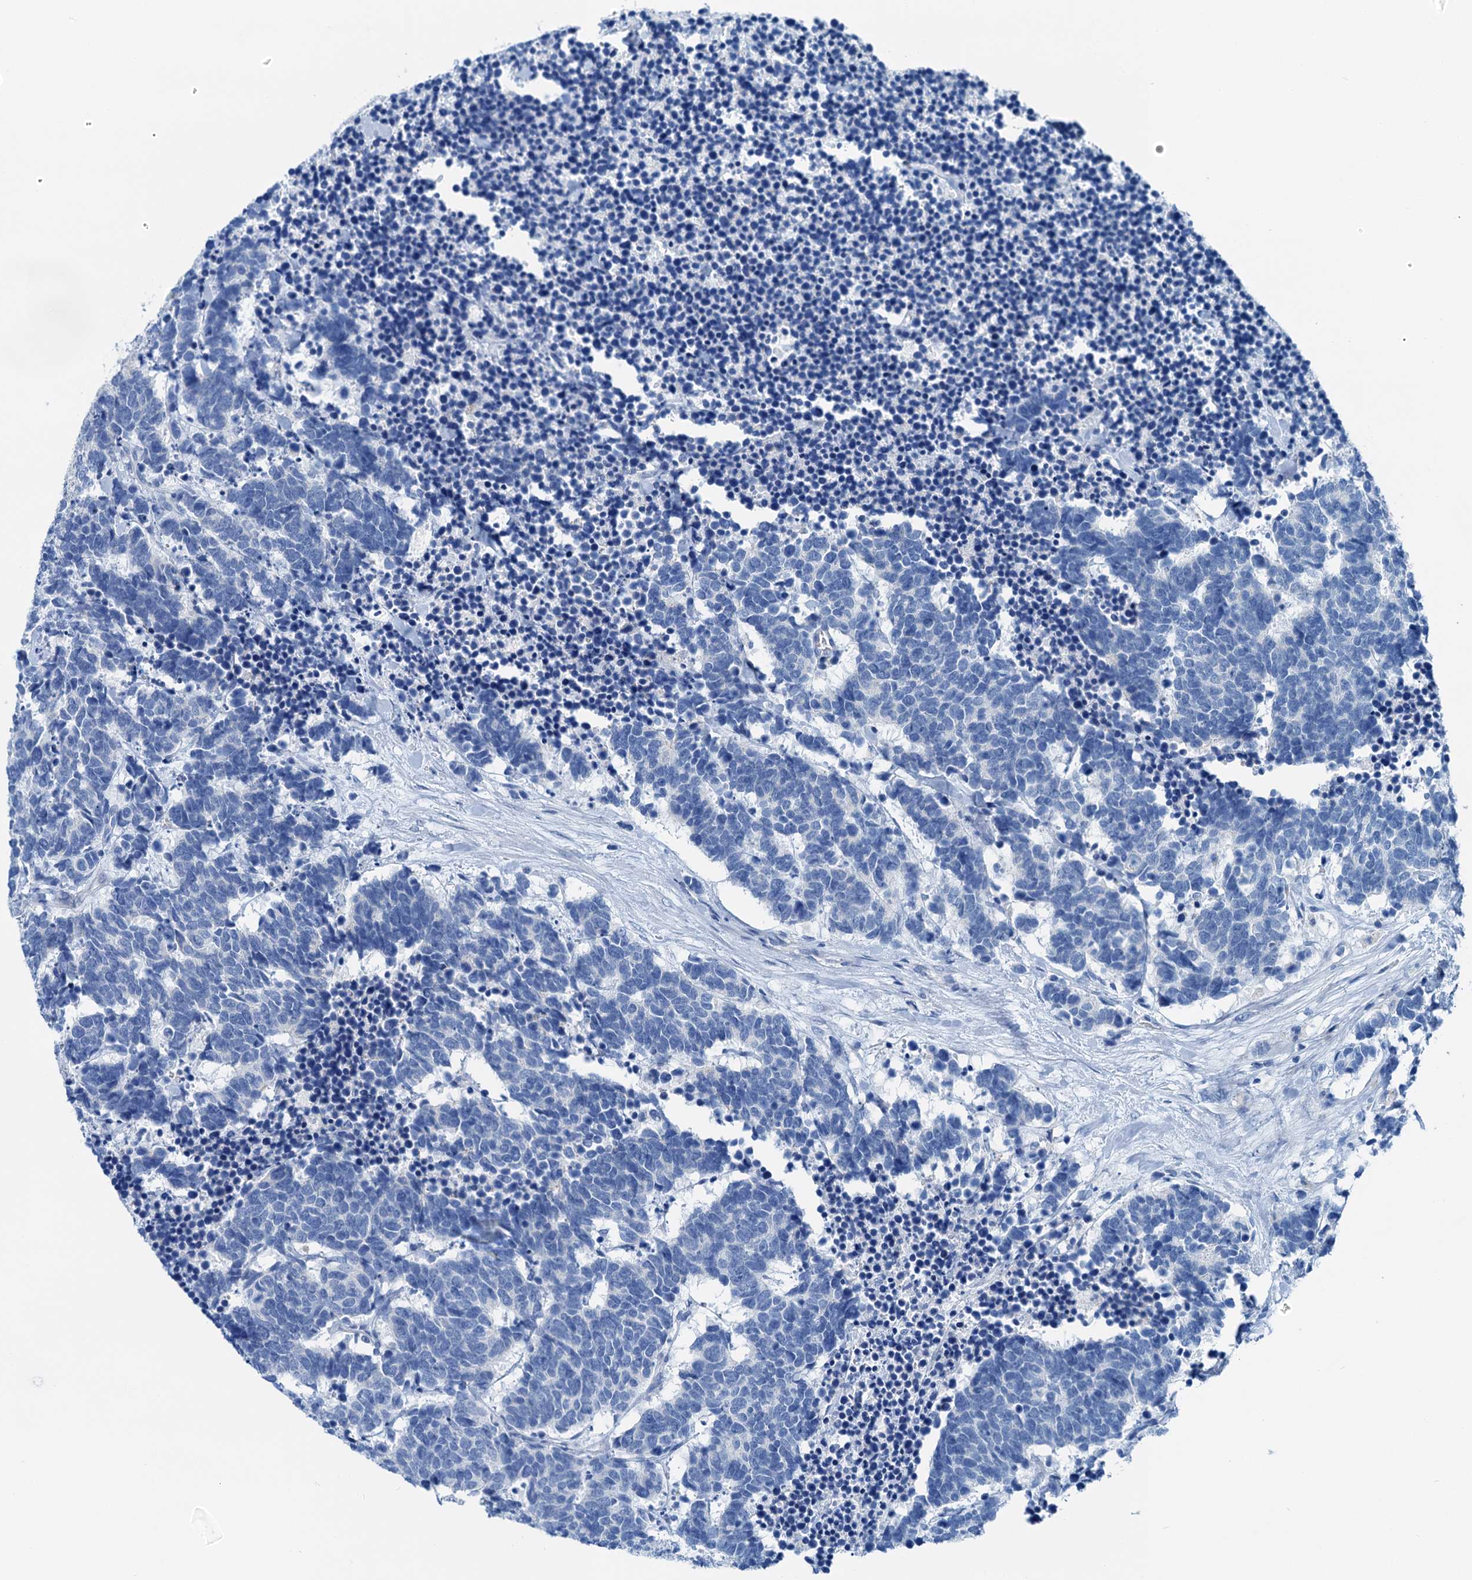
{"staining": {"intensity": "negative", "quantity": "none", "location": "none"}, "tissue": "carcinoid", "cell_type": "Tumor cells", "image_type": "cancer", "snomed": [{"axis": "morphology", "description": "Carcinoma, NOS"}, {"axis": "morphology", "description": "Carcinoid, malignant, NOS"}, {"axis": "topography", "description": "Urinary bladder"}], "caption": "Immunohistochemical staining of carcinoid demonstrates no significant expression in tumor cells. The staining was performed using DAB to visualize the protein expression in brown, while the nuclei were stained in blue with hematoxylin (Magnification: 20x).", "gene": "KNDC1", "patient": {"sex": "male", "age": 57}}